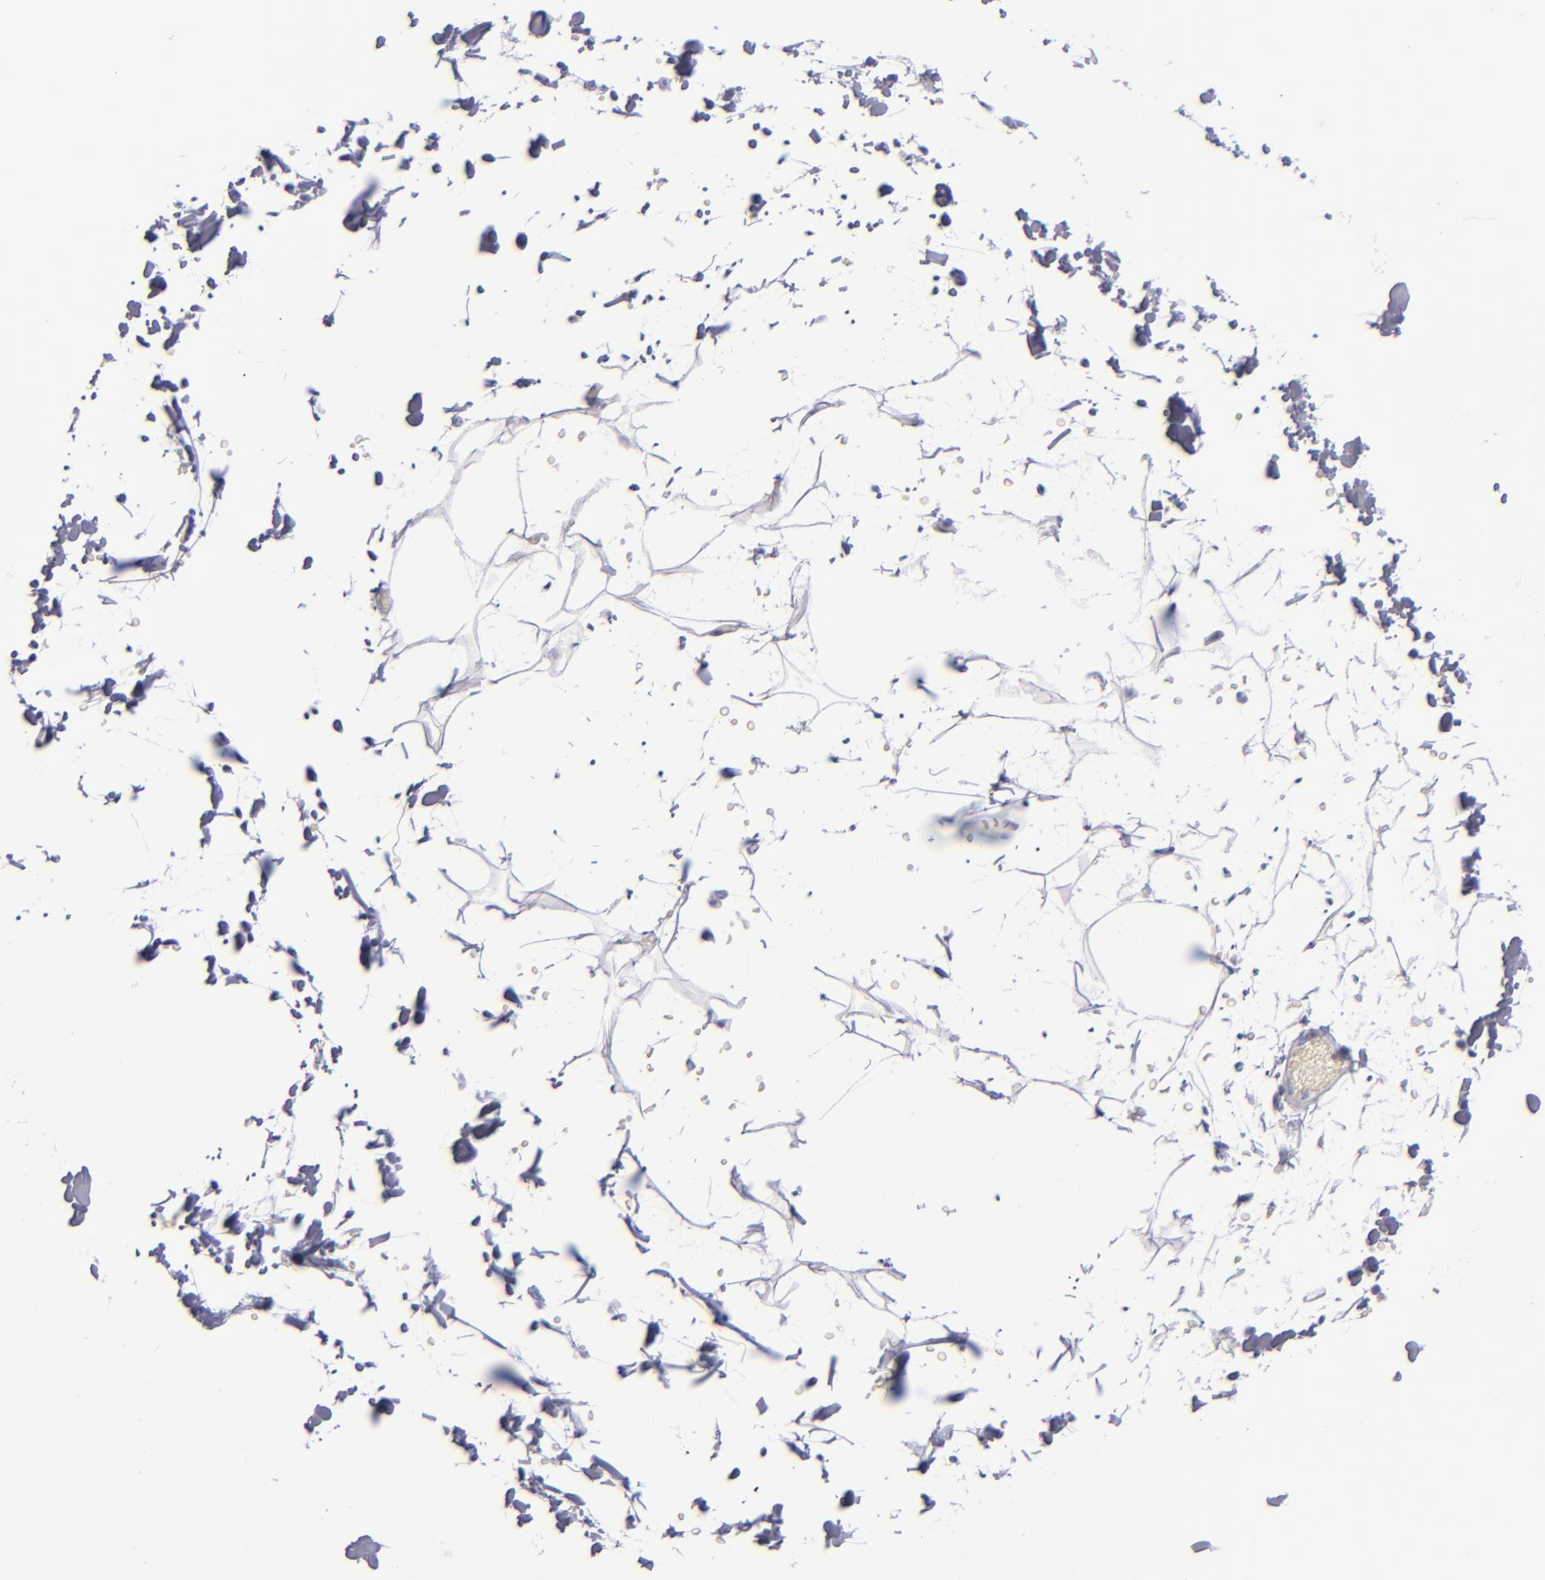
{"staining": {"intensity": "negative", "quantity": "none", "location": "none"}, "tissue": "adipose tissue", "cell_type": "Adipocytes", "image_type": "normal", "snomed": [{"axis": "morphology", "description": "Normal tissue, NOS"}, {"axis": "topography", "description": "Soft tissue"}], "caption": "The photomicrograph displays no significant staining in adipocytes of adipose tissue.", "gene": "CD22", "patient": {"sex": "male", "age": 72}}